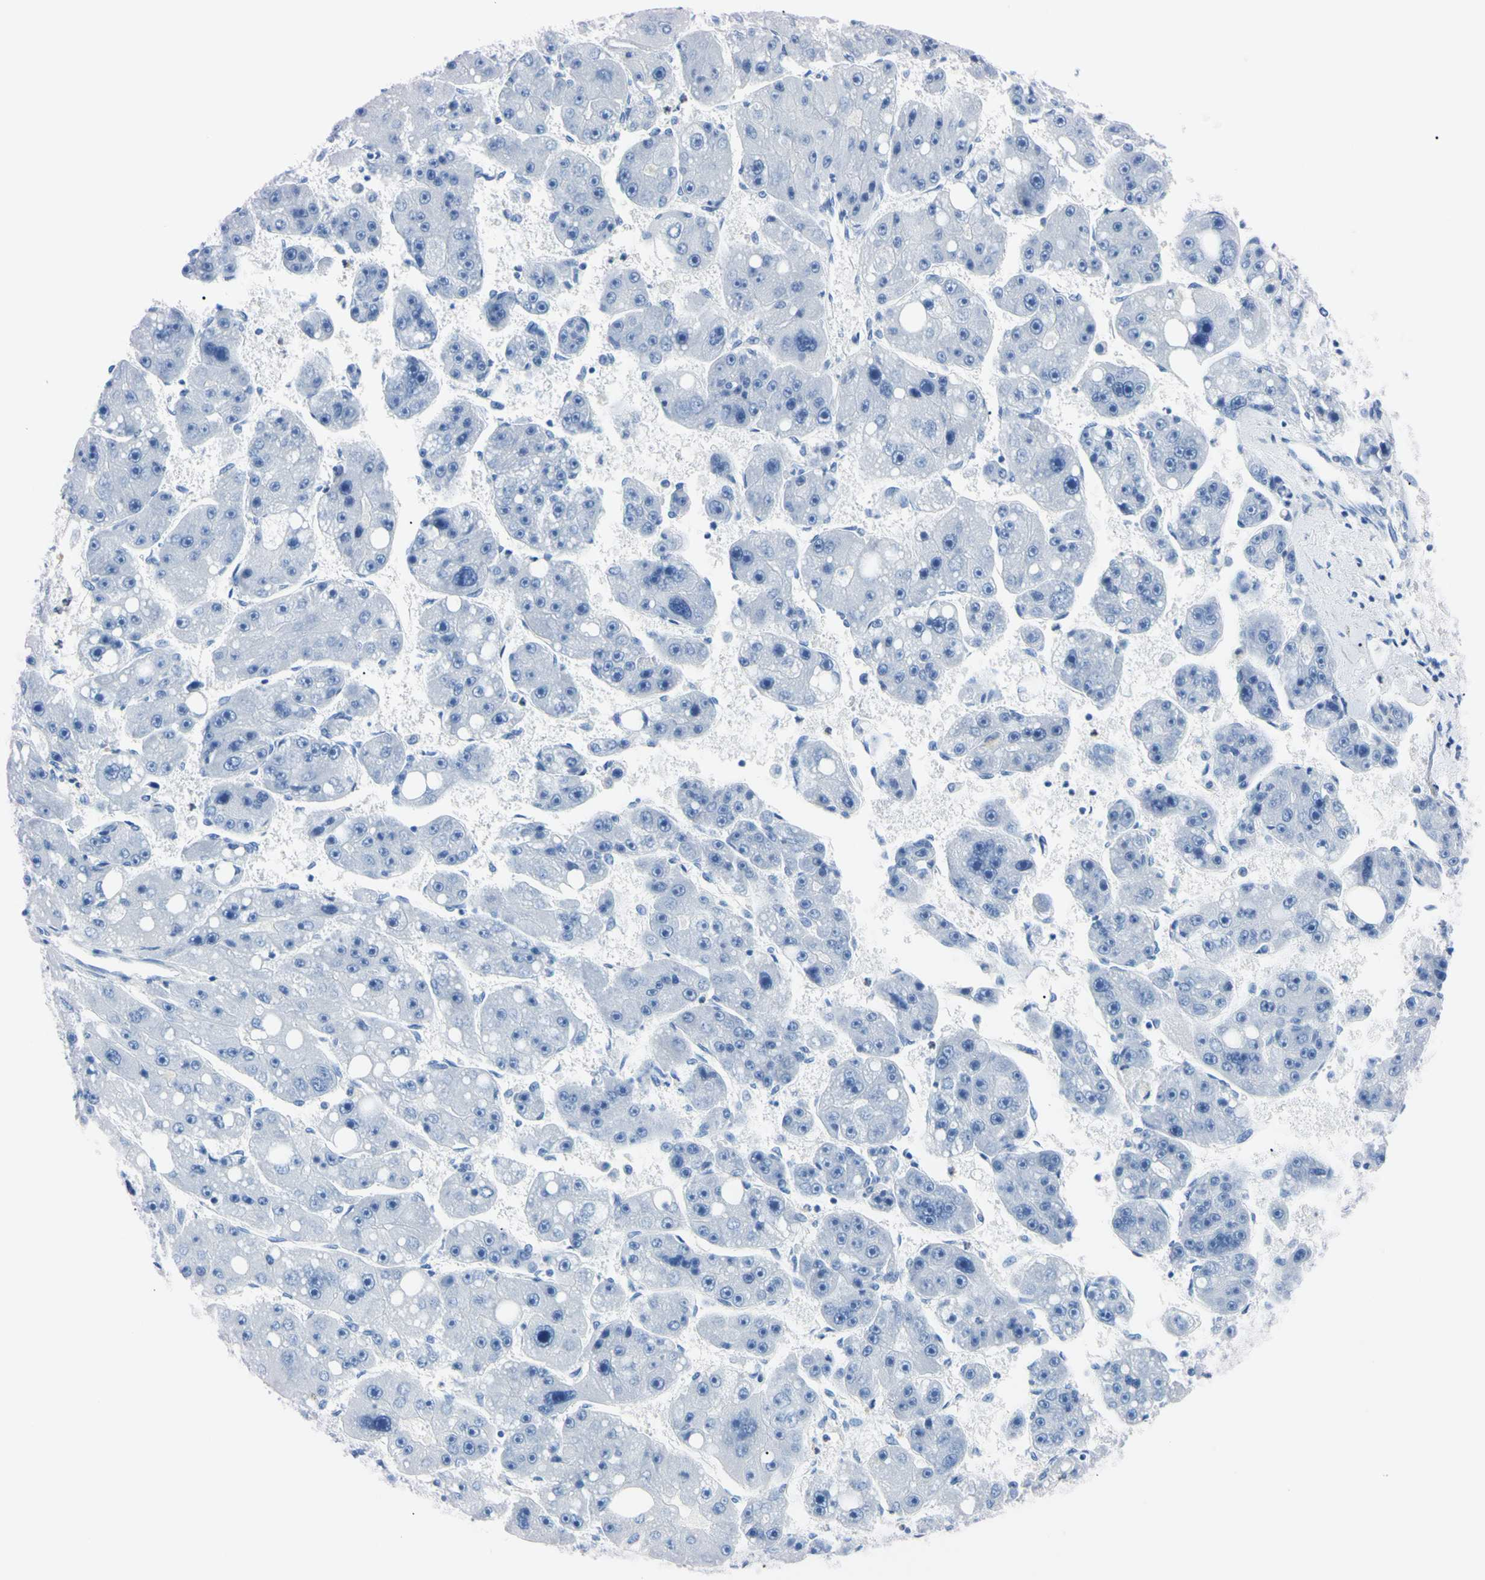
{"staining": {"intensity": "negative", "quantity": "none", "location": "none"}, "tissue": "liver cancer", "cell_type": "Tumor cells", "image_type": "cancer", "snomed": [{"axis": "morphology", "description": "Carcinoma, Hepatocellular, NOS"}, {"axis": "topography", "description": "Liver"}], "caption": "Immunohistochemistry (IHC) micrograph of neoplastic tissue: liver cancer stained with DAB (3,3'-diaminobenzidine) demonstrates no significant protein expression in tumor cells.", "gene": "NCF4", "patient": {"sex": "female", "age": 61}}